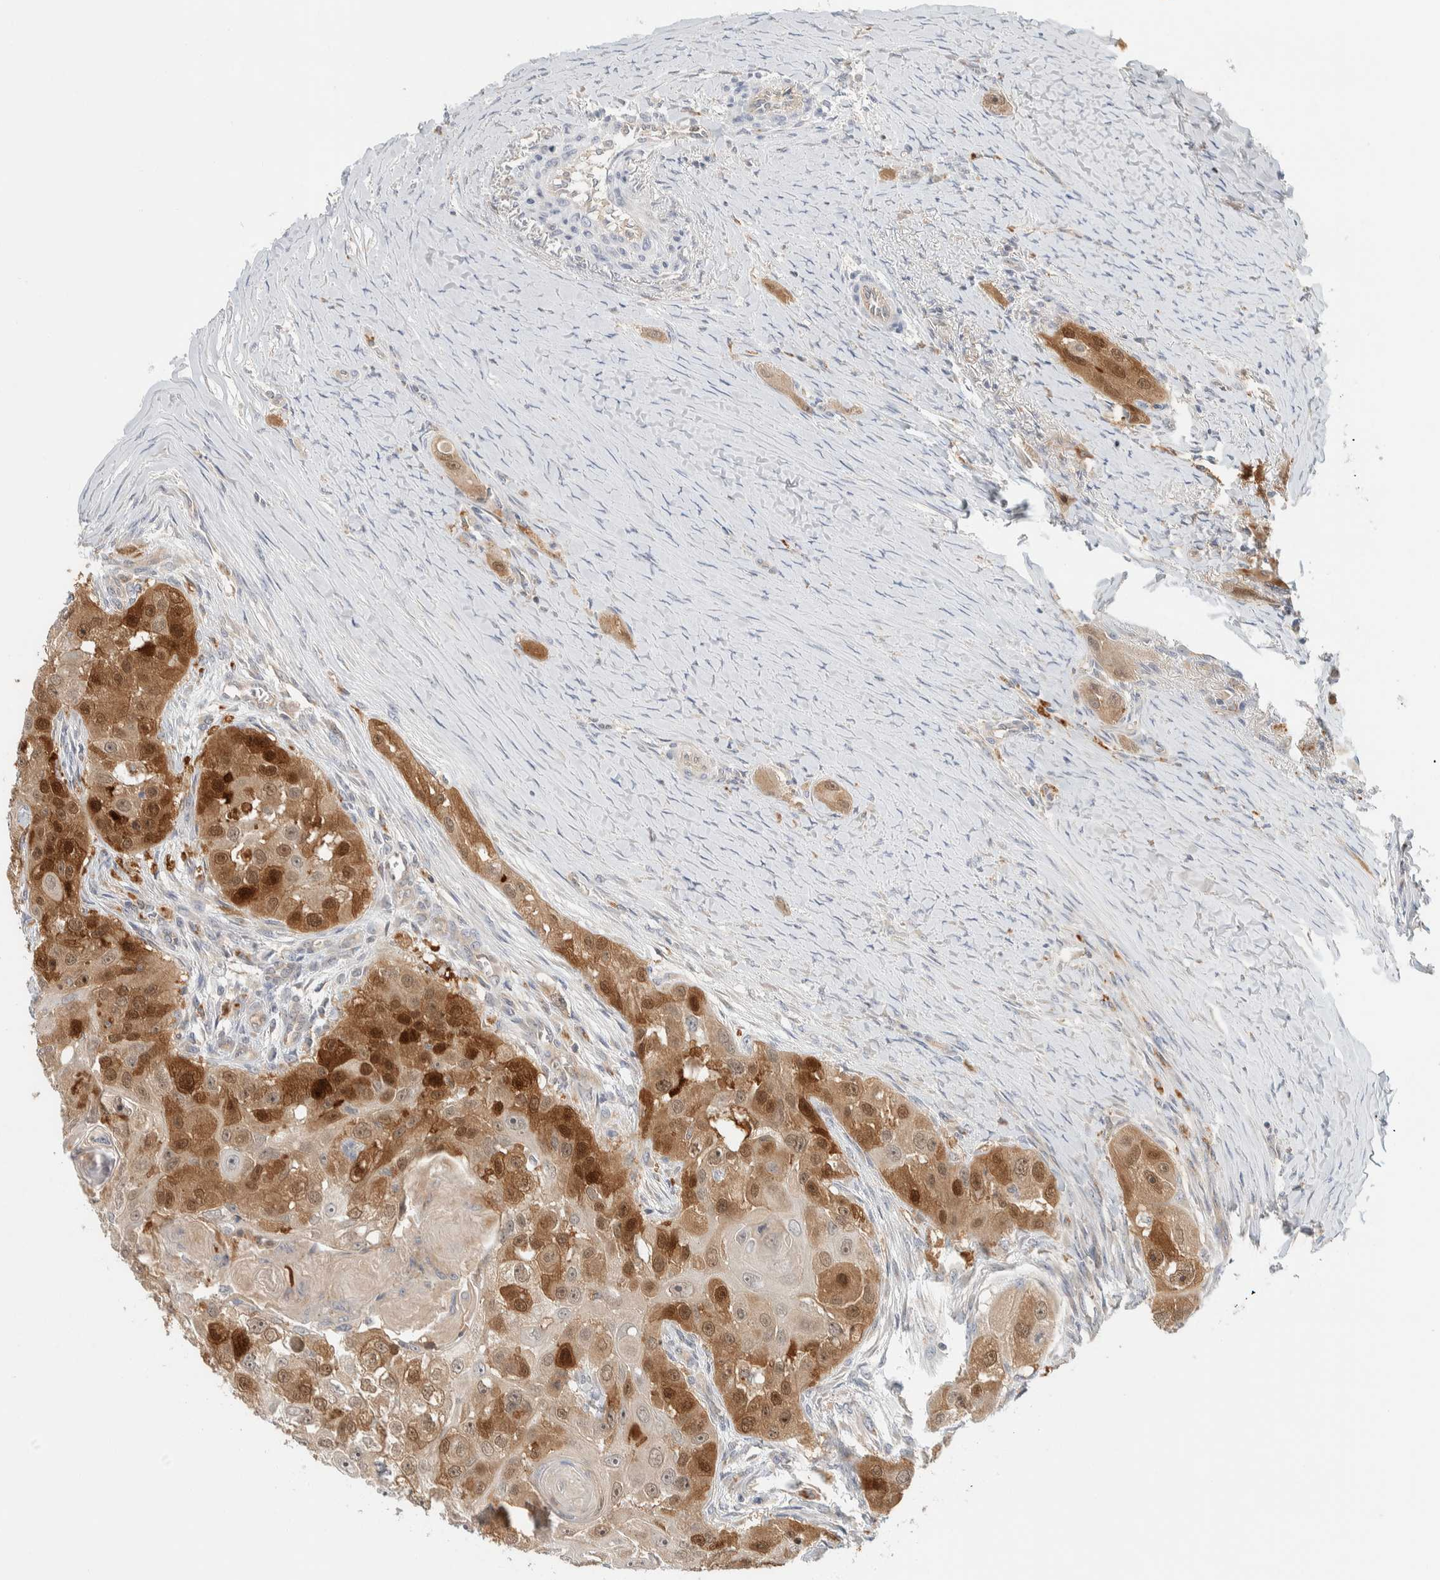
{"staining": {"intensity": "strong", "quantity": "25%-75%", "location": "cytoplasmic/membranous,nuclear"}, "tissue": "head and neck cancer", "cell_type": "Tumor cells", "image_type": "cancer", "snomed": [{"axis": "morphology", "description": "Normal tissue, NOS"}, {"axis": "morphology", "description": "Squamous cell carcinoma, NOS"}, {"axis": "topography", "description": "Skeletal muscle"}, {"axis": "topography", "description": "Head-Neck"}], "caption": "IHC of head and neck squamous cell carcinoma exhibits high levels of strong cytoplasmic/membranous and nuclear staining in about 25%-75% of tumor cells. (DAB IHC with brightfield microscopy, high magnification).", "gene": "GCLM", "patient": {"sex": "male", "age": 51}}